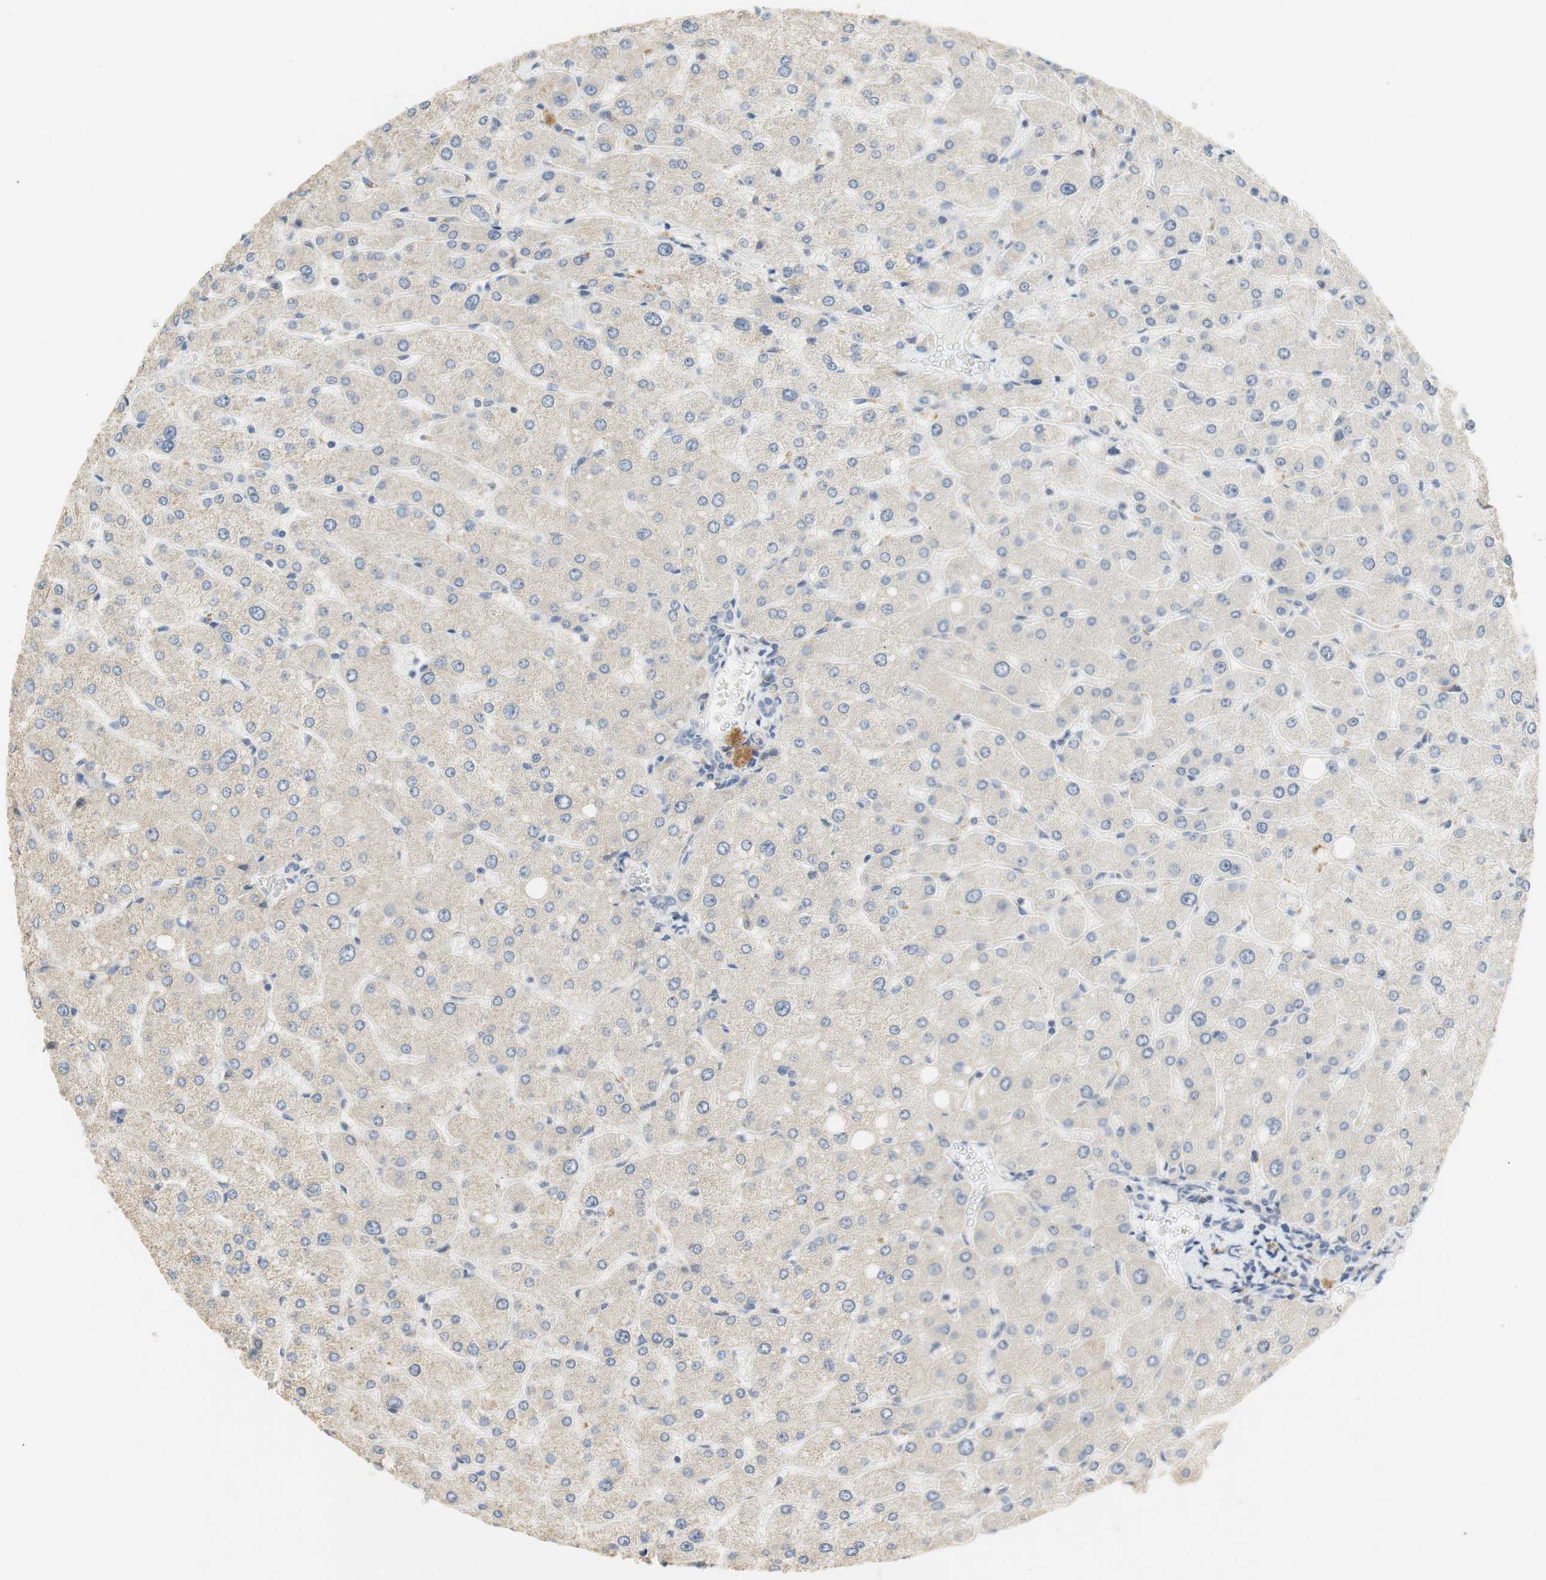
{"staining": {"intensity": "negative", "quantity": "none", "location": "none"}, "tissue": "liver", "cell_type": "Cholangiocytes", "image_type": "normal", "snomed": [{"axis": "morphology", "description": "Normal tissue, NOS"}, {"axis": "topography", "description": "Liver"}], "caption": "DAB (3,3'-diaminobenzidine) immunohistochemical staining of unremarkable human liver displays no significant expression in cholangiocytes. (Brightfield microscopy of DAB (3,3'-diaminobenzidine) immunohistochemistry at high magnification).", "gene": "CCM2L", "patient": {"sex": "male", "age": 55}}